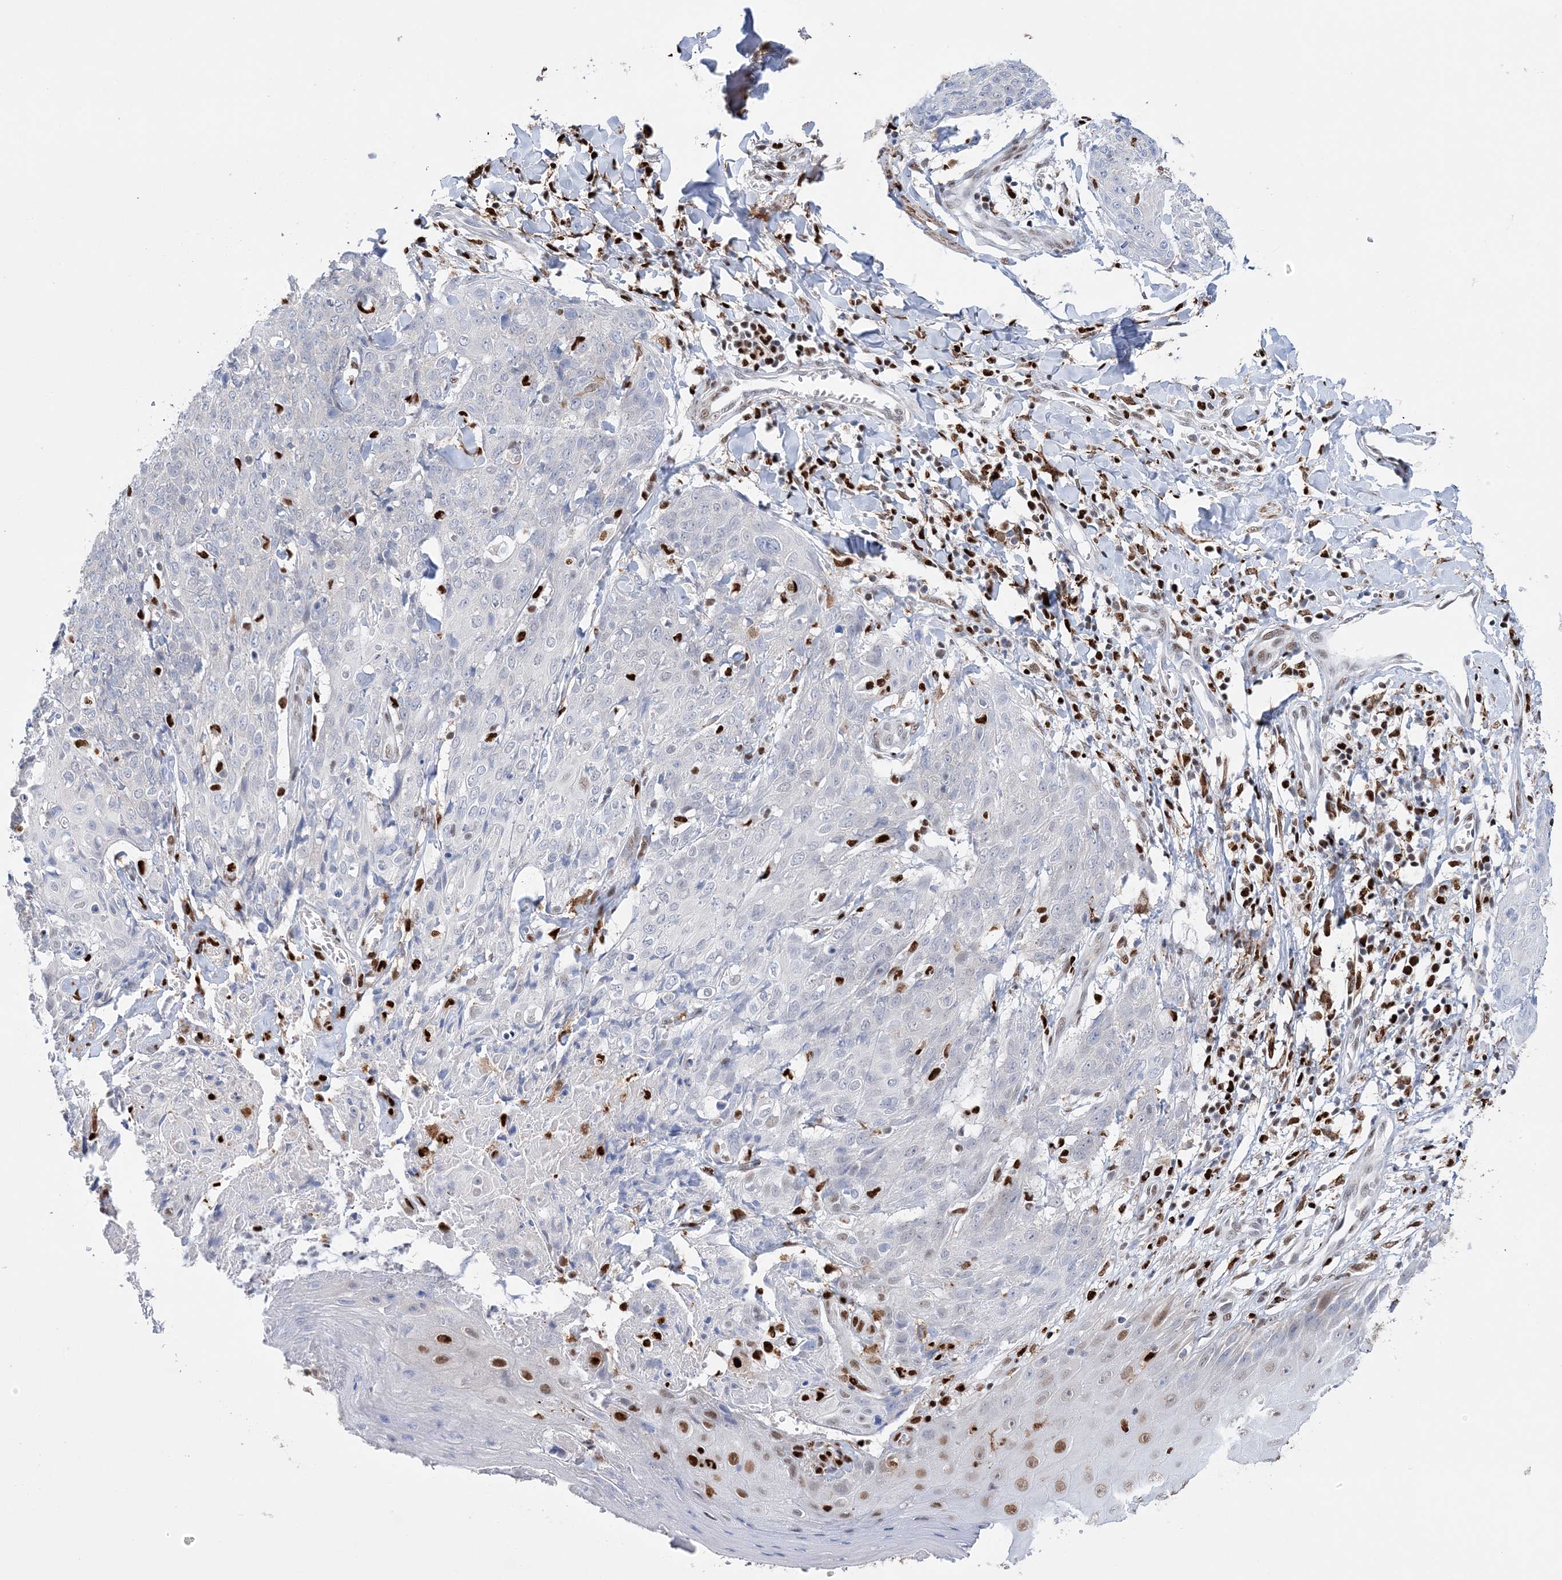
{"staining": {"intensity": "moderate", "quantity": "<25%", "location": "nuclear"}, "tissue": "skin cancer", "cell_type": "Tumor cells", "image_type": "cancer", "snomed": [{"axis": "morphology", "description": "Squamous cell carcinoma, NOS"}, {"axis": "topography", "description": "Skin"}, {"axis": "topography", "description": "Vulva"}], "caption": "This is an image of IHC staining of squamous cell carcinoma (skin), which shows moderate expression in the nuclear of tumor cells.", "gene": "NIT2", "patient": {"sex": "female", "age": 85}}